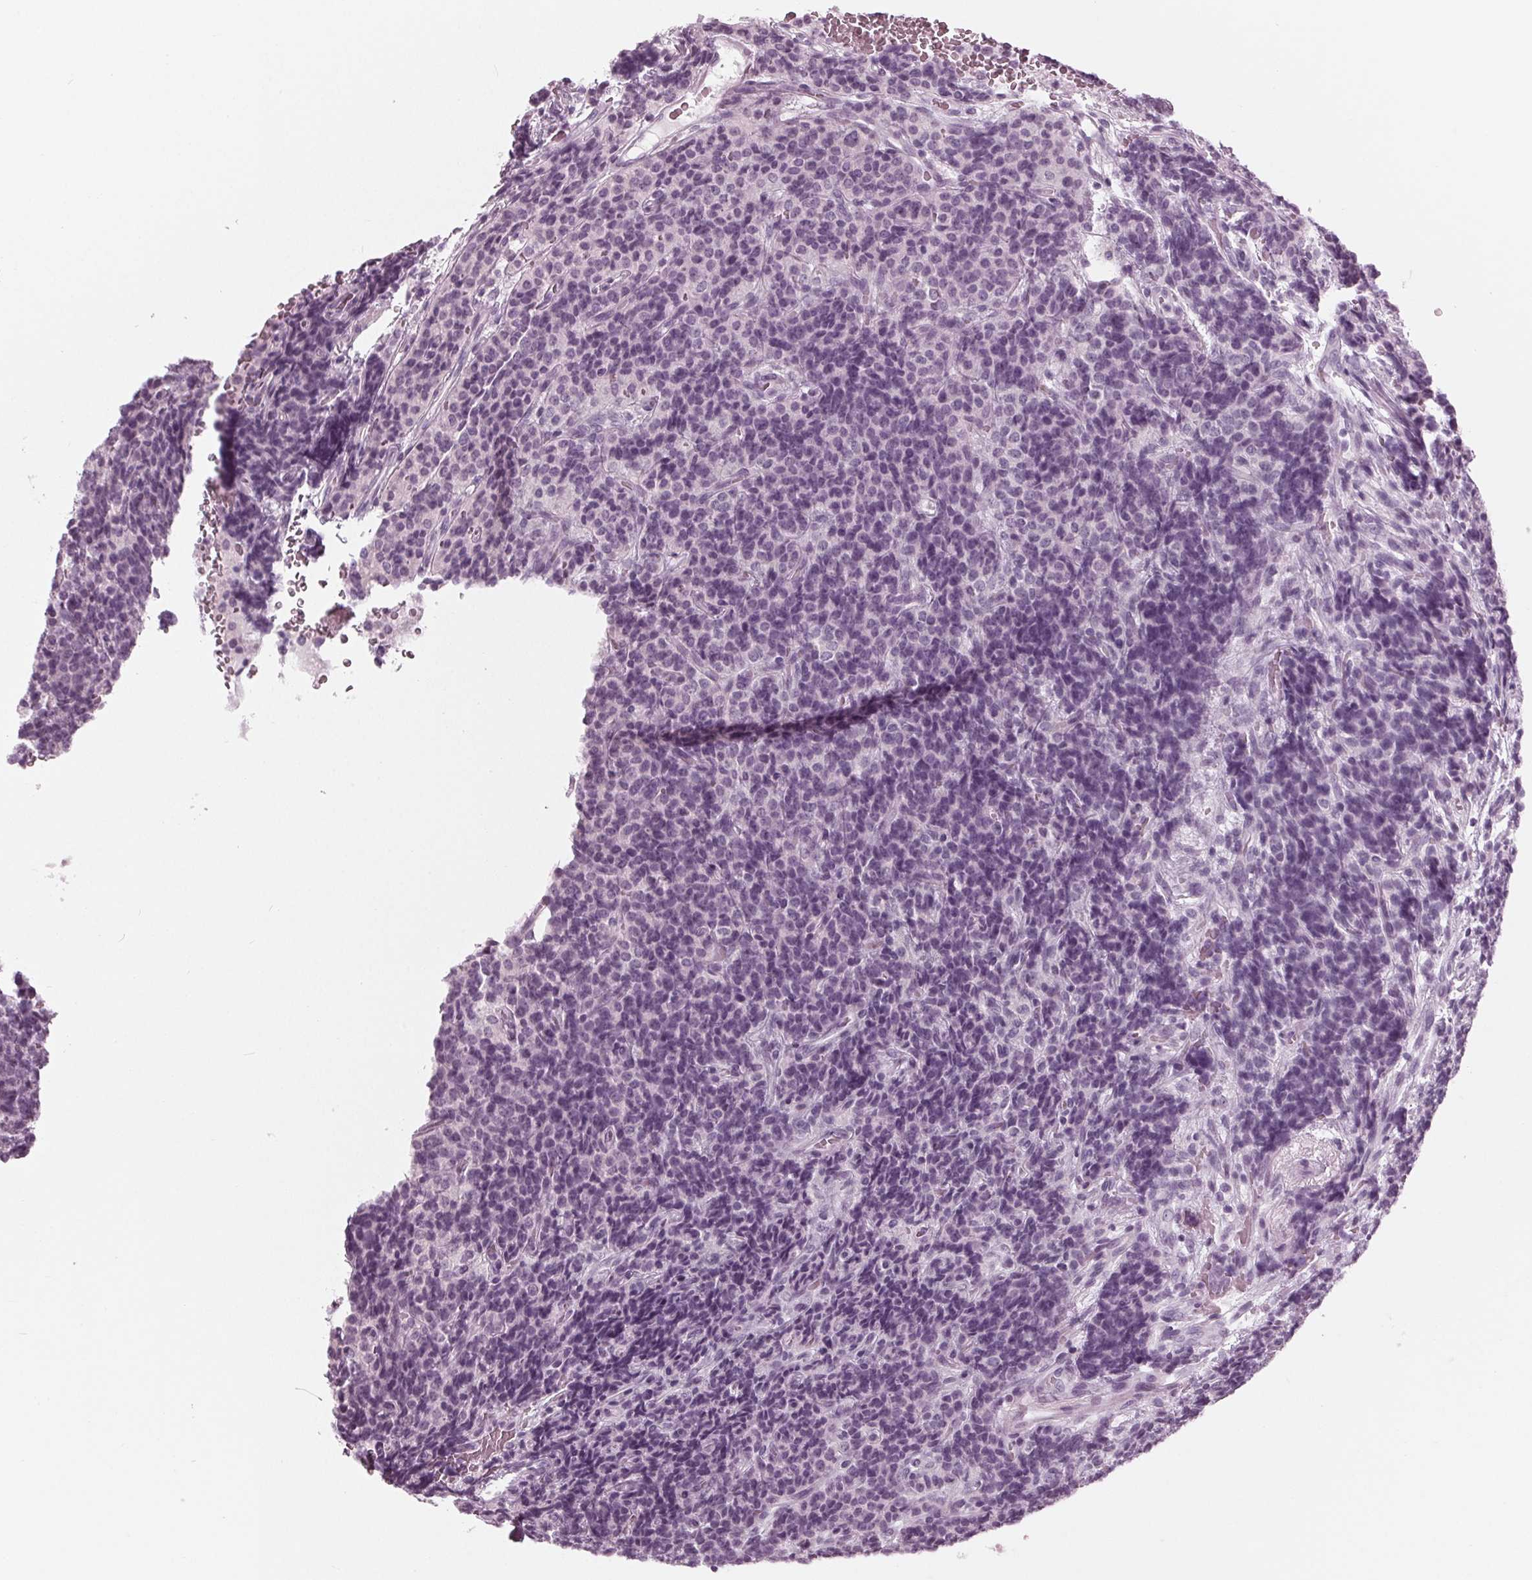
{"staining": {"intensity": "negative", "quantity": "none", "location": "none"}, "tissue": "carcinoid", "cell_type": "Tumor cells", "image_type": "cancer", "snomed": [{"axis": "morphology", "description": "Carcinoid, malignant, NOS"}, {"axis": "topography", "description": "Pancreas"}], "caption": "A photomicrograph of carcinoid stained for a protein demonstrates no brown staining in tumor cells. The staining was performed using DAB to visualize the protein expression in brown, while the nuclei were stained in blue with hematoxylin (Magnification: 20x).", "gene": "KRT28", "patient": {"sex": "male", "age": 36}}